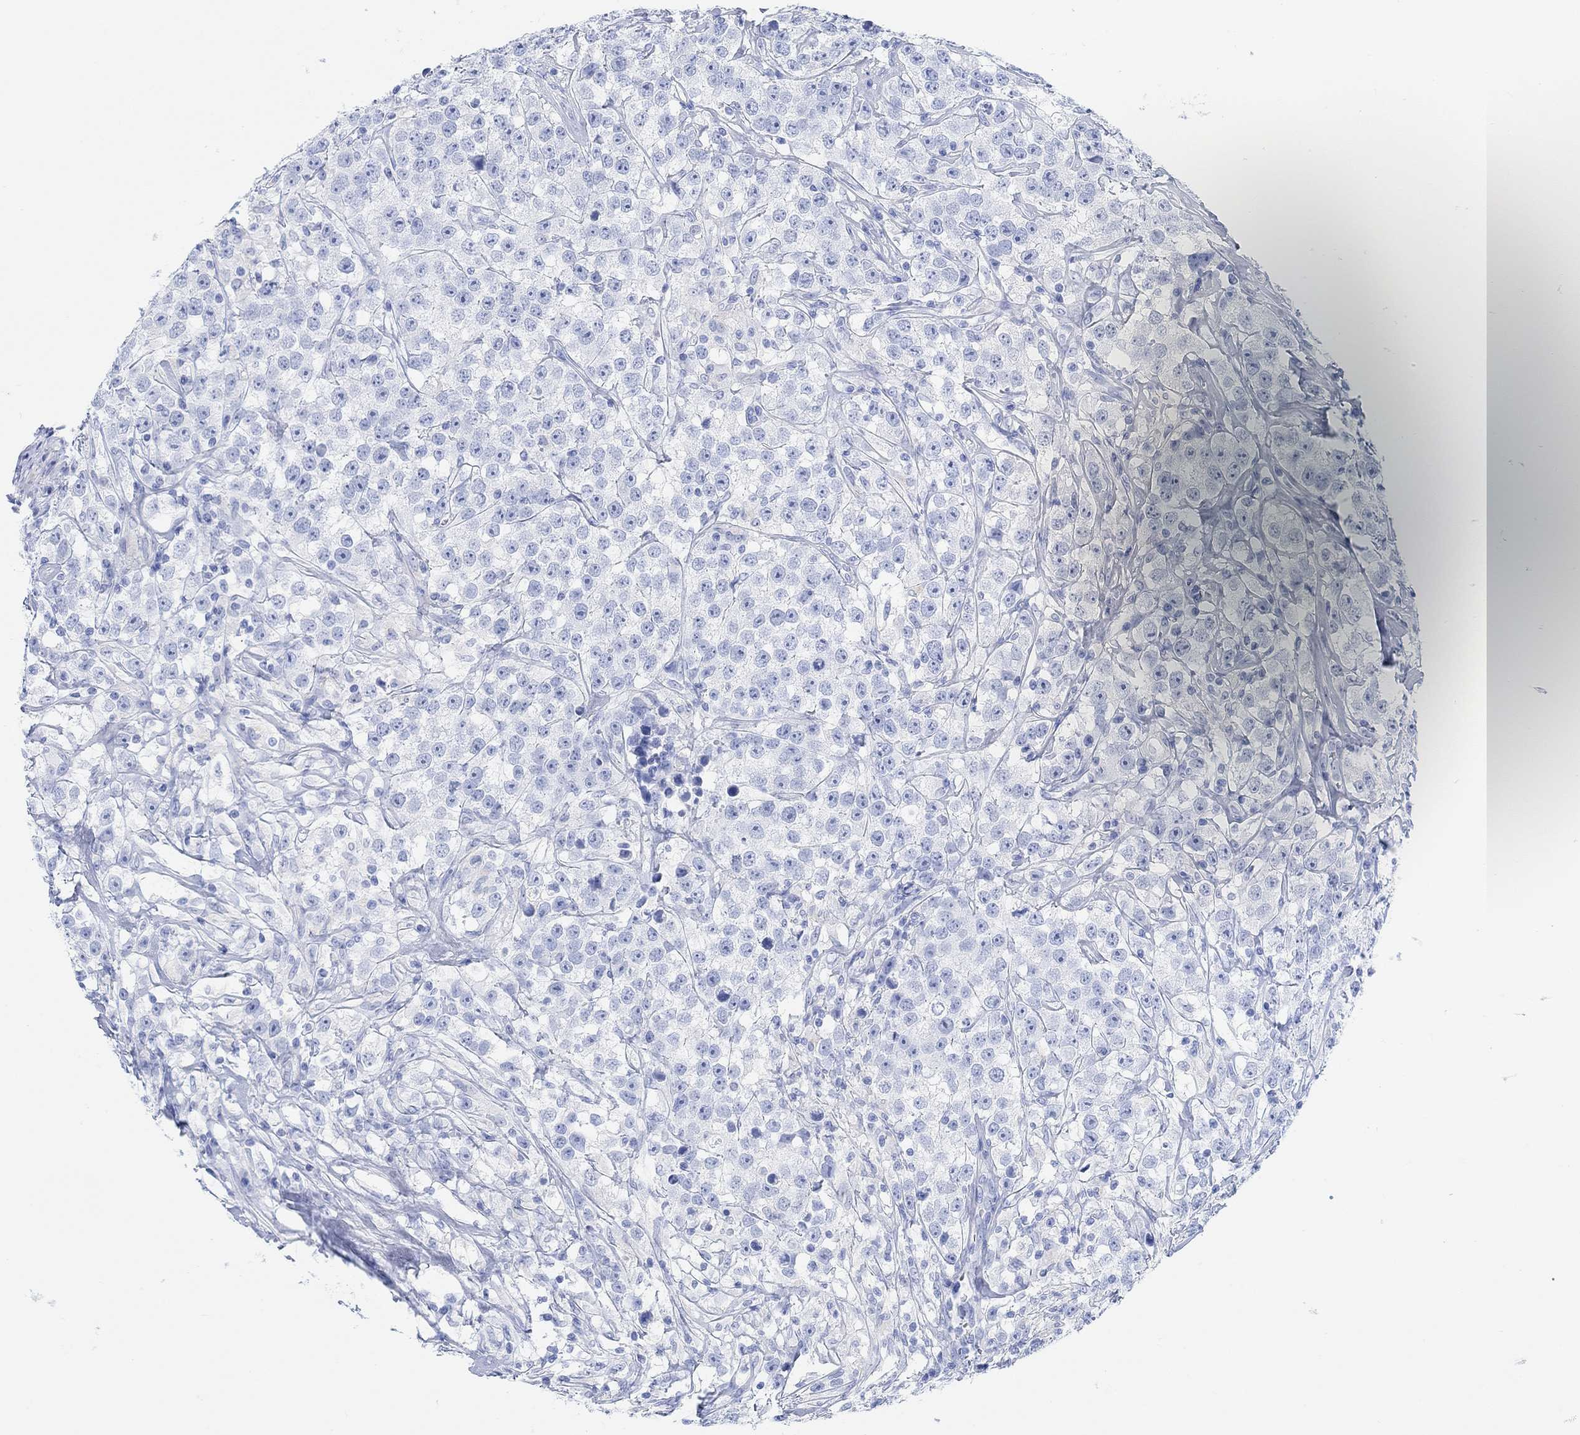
{"staining": {"intensity": "negative", "quantity": "none", "location": "none"}, "tissue": "testis cancer", "cell_type": "Tumor cells", "image_type": "cancer", "snomed": [{"axis": "morphology", "description": "Seminoma, NOS"}, {"axis": "topography", "description": "Testis"}], "caption": "Immunohistochemistry image of human testis seminoma stained for a protein (brown), which exhibits no expression in tumor cells.", "gene": "ANKRD33", "patient": {"sex": "male", "age": 59}}